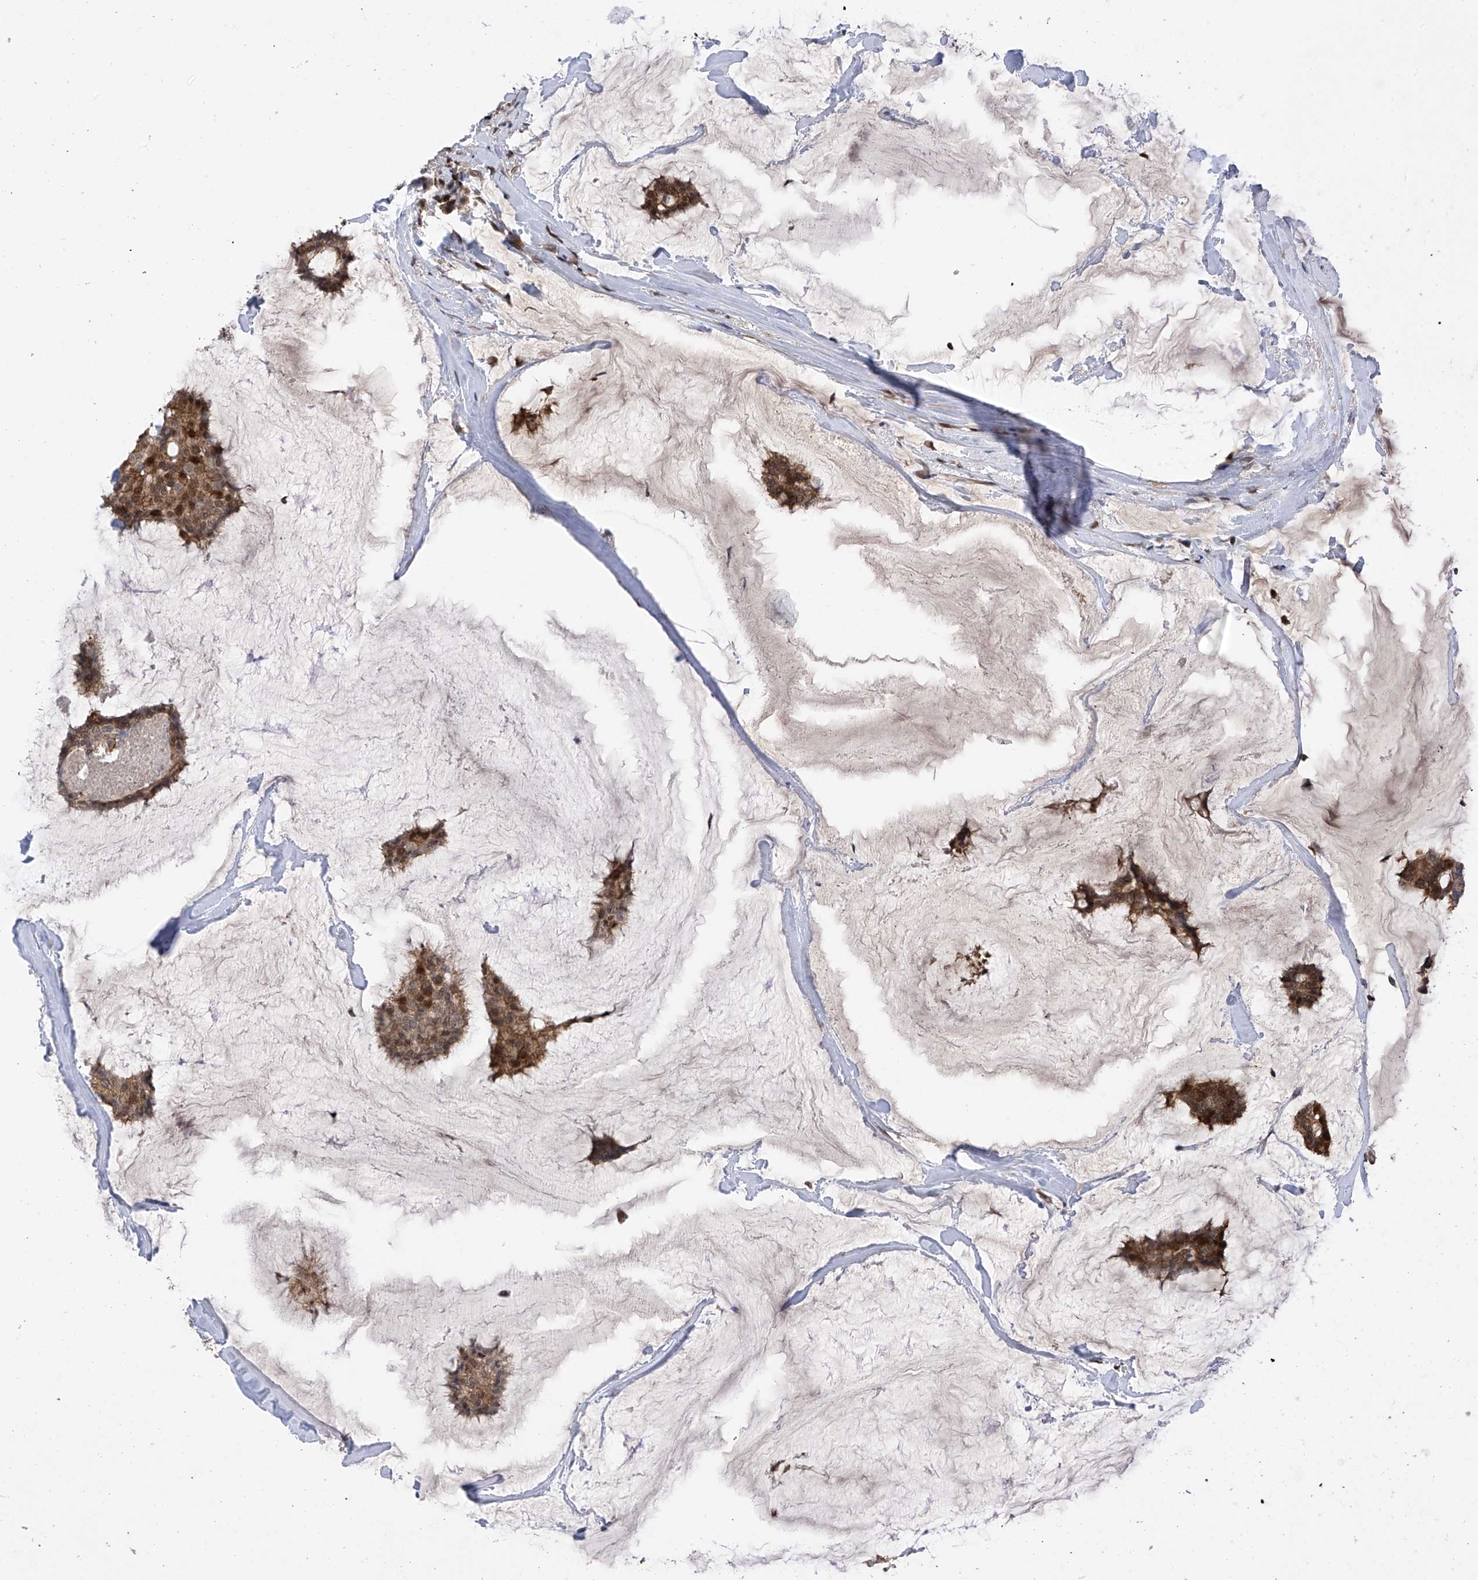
{"staining": {"intensity": "strong", "quantity": ">75%", "location": "cytoplasmic/membranous,nuclear"}, "tissue": "breast cancer", "cell_type": "Tumor cells", "image_type": "cancer", "snomed": [{"axis": "morphology", "description": "Duct carcinoma"}, {"axis": "topography", "description": "Breast"}], "caption": "The image reveals a brown stain indicating the presence of a protein in the cytoplasmic/membranous and nuclear of tumor cells in breast cancer.", "gene": "DNAJC9", "patient": {"sex": "female", "age": 93}}